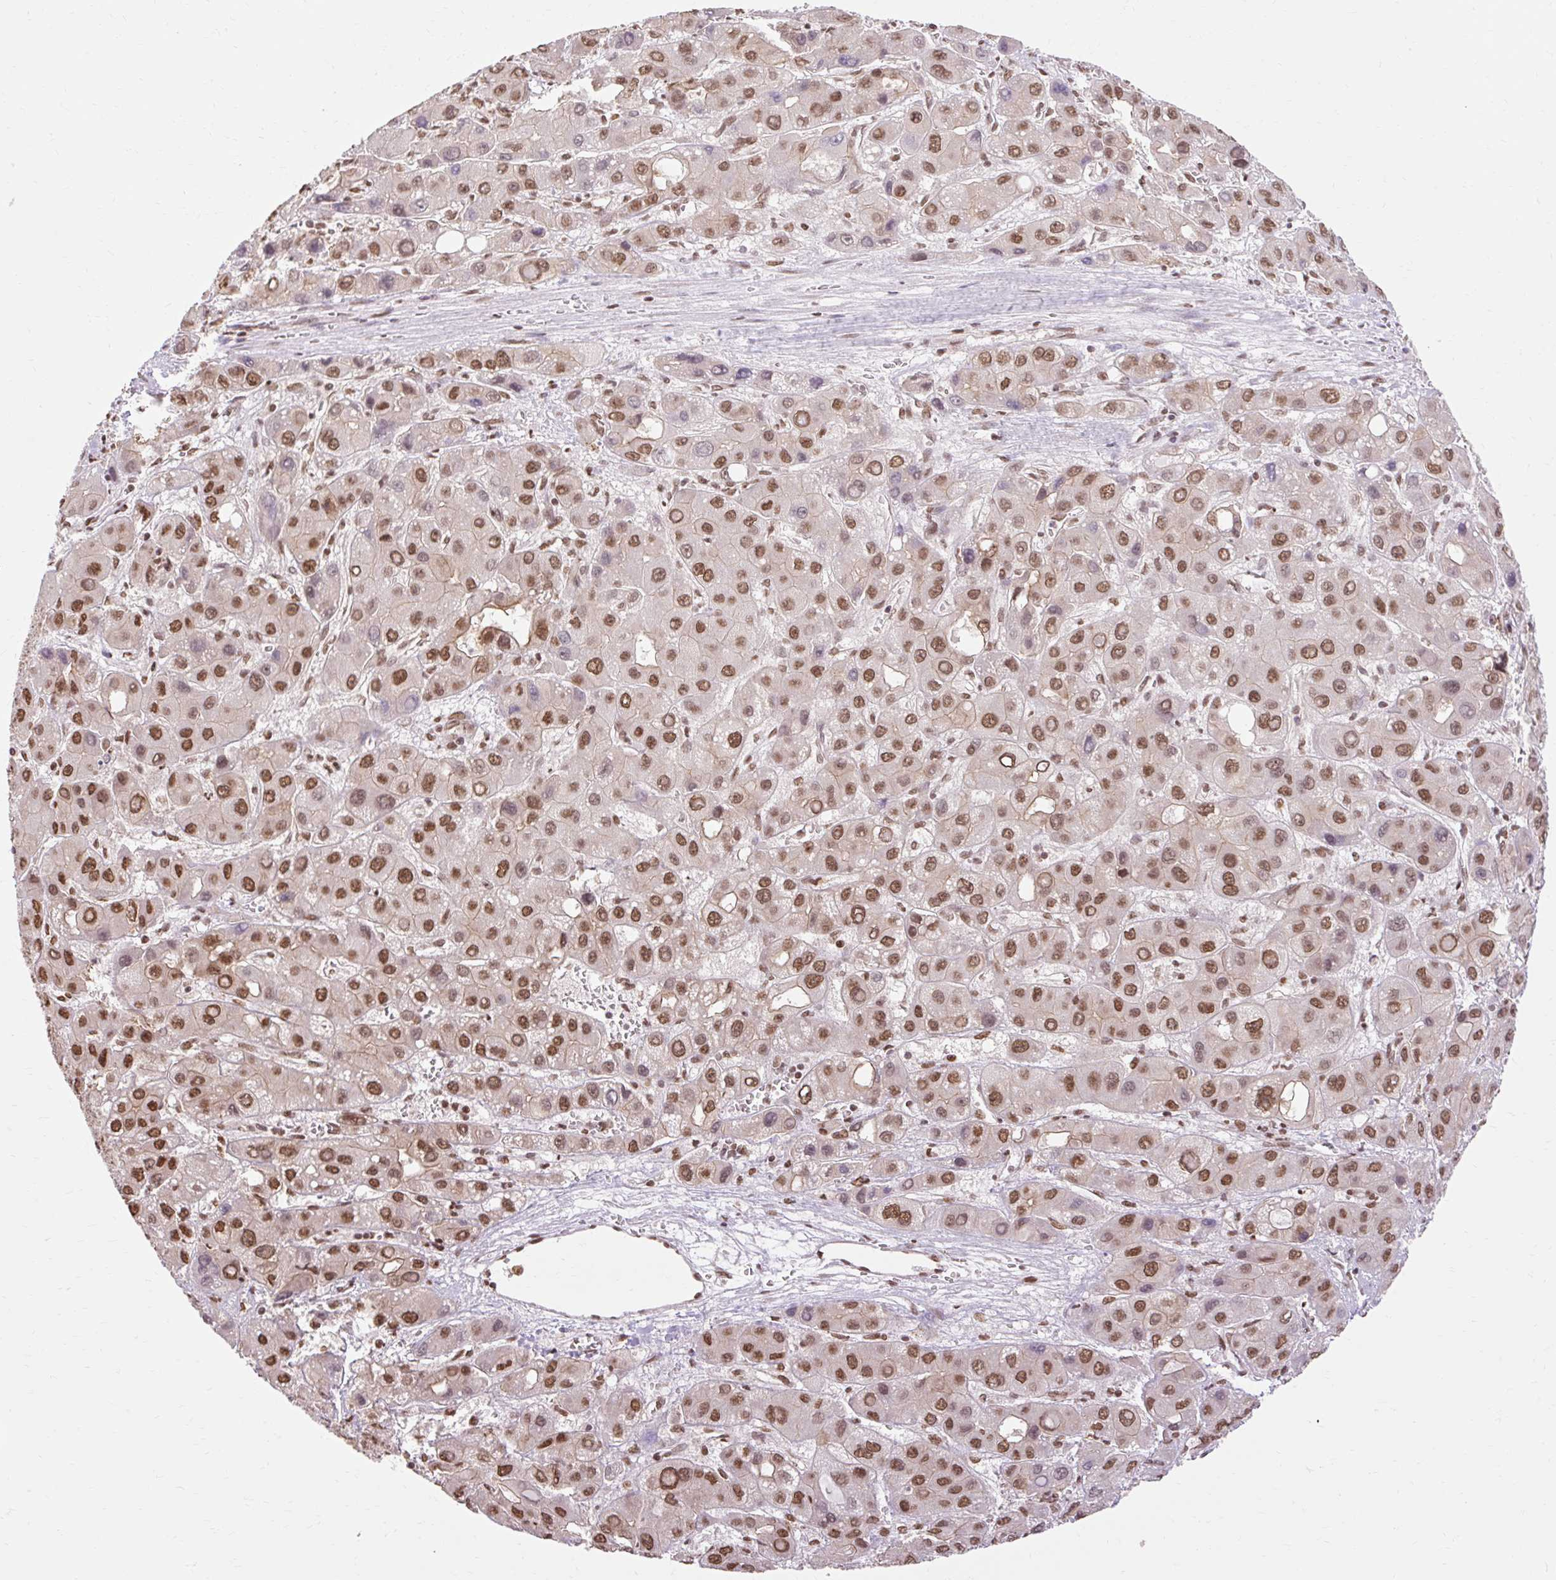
{"staining": {"intensity": "moderate", "quantity": ">75%", "location": "nuclear"}, "tissue": "liver cancer", "cell_type": "Tumor cells", "image_type": "cancer", "snomed": [{"axis": "morphology", "description": "Carcinoma, Hepatocellular, NOS"}, {"axis": "topography", "description": "Liver"}], "caption": "About >75% of tumor cells in liver hepatocellular carcinoma reveal moderate nuclear protein expression as visualized by brown immunohistochemical staining.", "gene": "NPIPB12", "patient": {"sex": "male", "age": 55}}